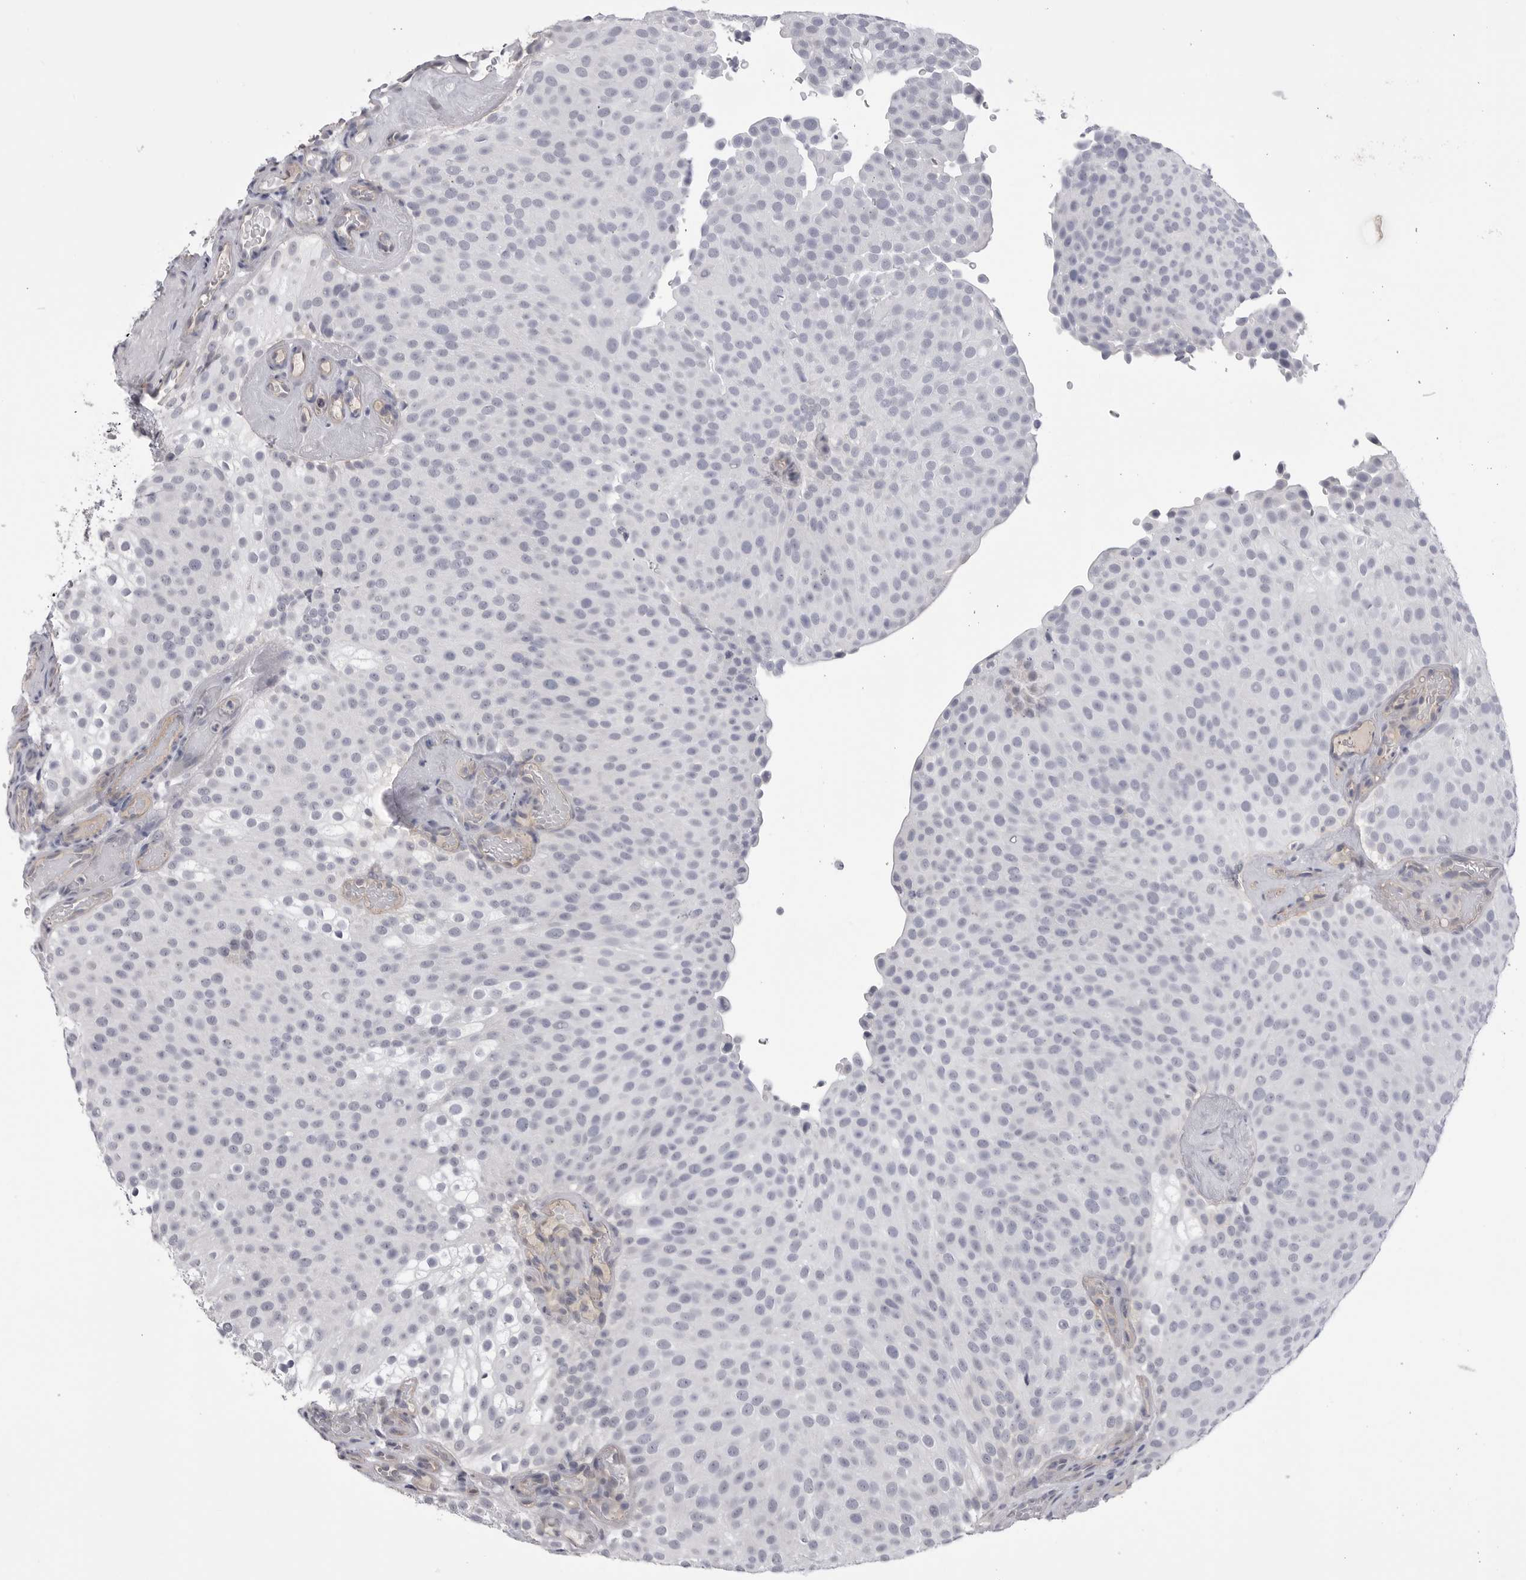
{"staining": {"intensity": "weak", "quantity": "<25%", "location": "nuclear"}, "tissue": "urothelial cancer", "cell_type": "Tumor cells", "image_type": "cancer", "snomed": [{"axis": "morphology", "description": "Urothelial carcinoma, Low grade"}, {"axis": "topography", "description": "Urinary bladder"}], "caption": "Tumor cells show no significant staining in urothelial carcinoma (low-grade). (DAB immunohistochemistry visualized using brightfield microscopy, high magnification).", "gene": "DLGAP3", "patient": {"sex": "male", "age": 78}}